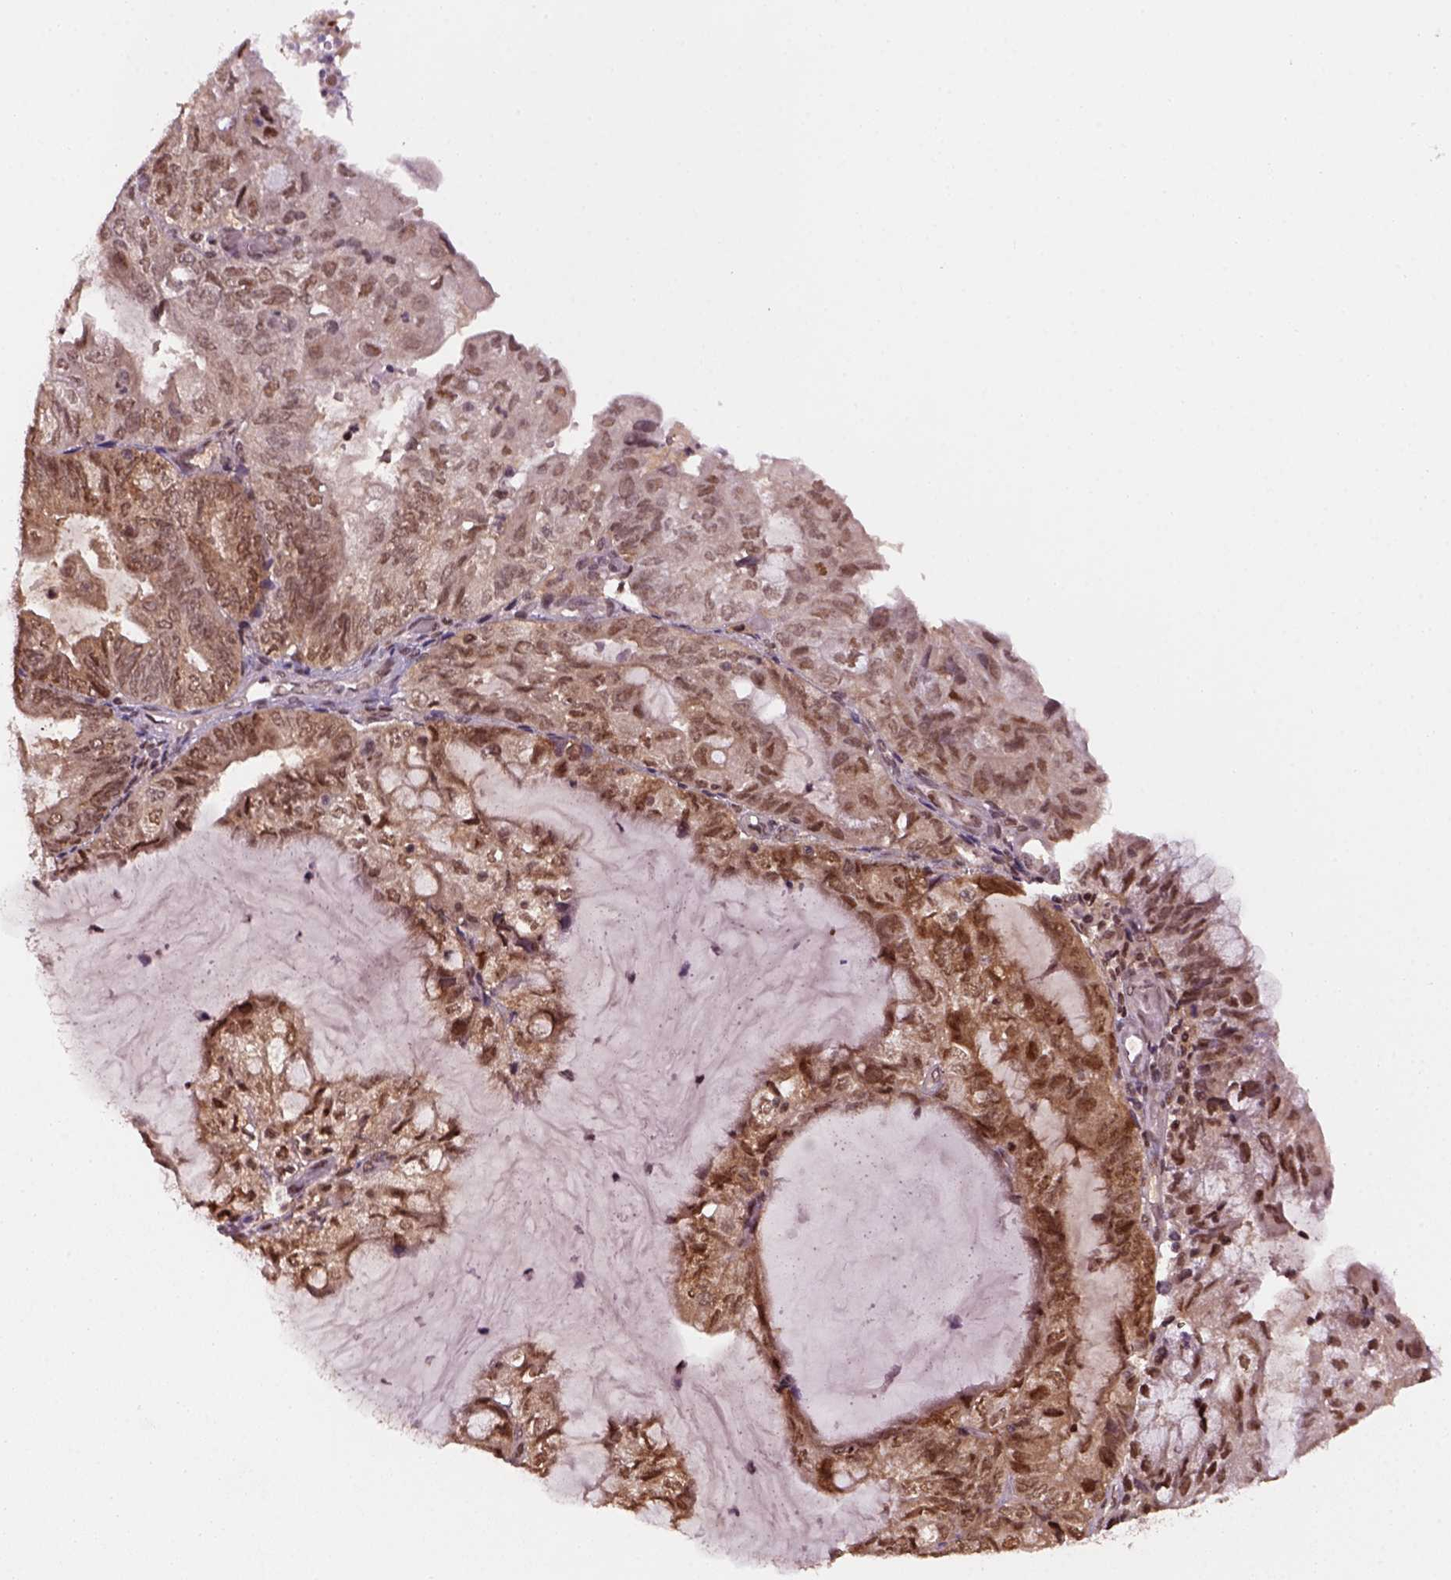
{"staining": {"intensity": "moderate", "quantity": ">75%", "location": "cytoplasmic/membranous,nuclear"}, "tissue": "endometrial cancer", "cell_type": "Tumor cells", "image_type": "cancer", "snomed": [{"axis": "morphology", "description": "Adenocarcinoma, NOS"}, {"axis": "topography", "description": "Endometrium"}], "caption": "The image reveals staining of endometrial cancer, revealing moderate cytoplasmic/membranous and nuclear protein staining (brown color) within tumor cells. (DAB (3,3'-diaminobenzidine) IHC with brightfield microscopy, high magnification).", "gene": "GOT1", "patient": {"sex": "female", "age": 81}}